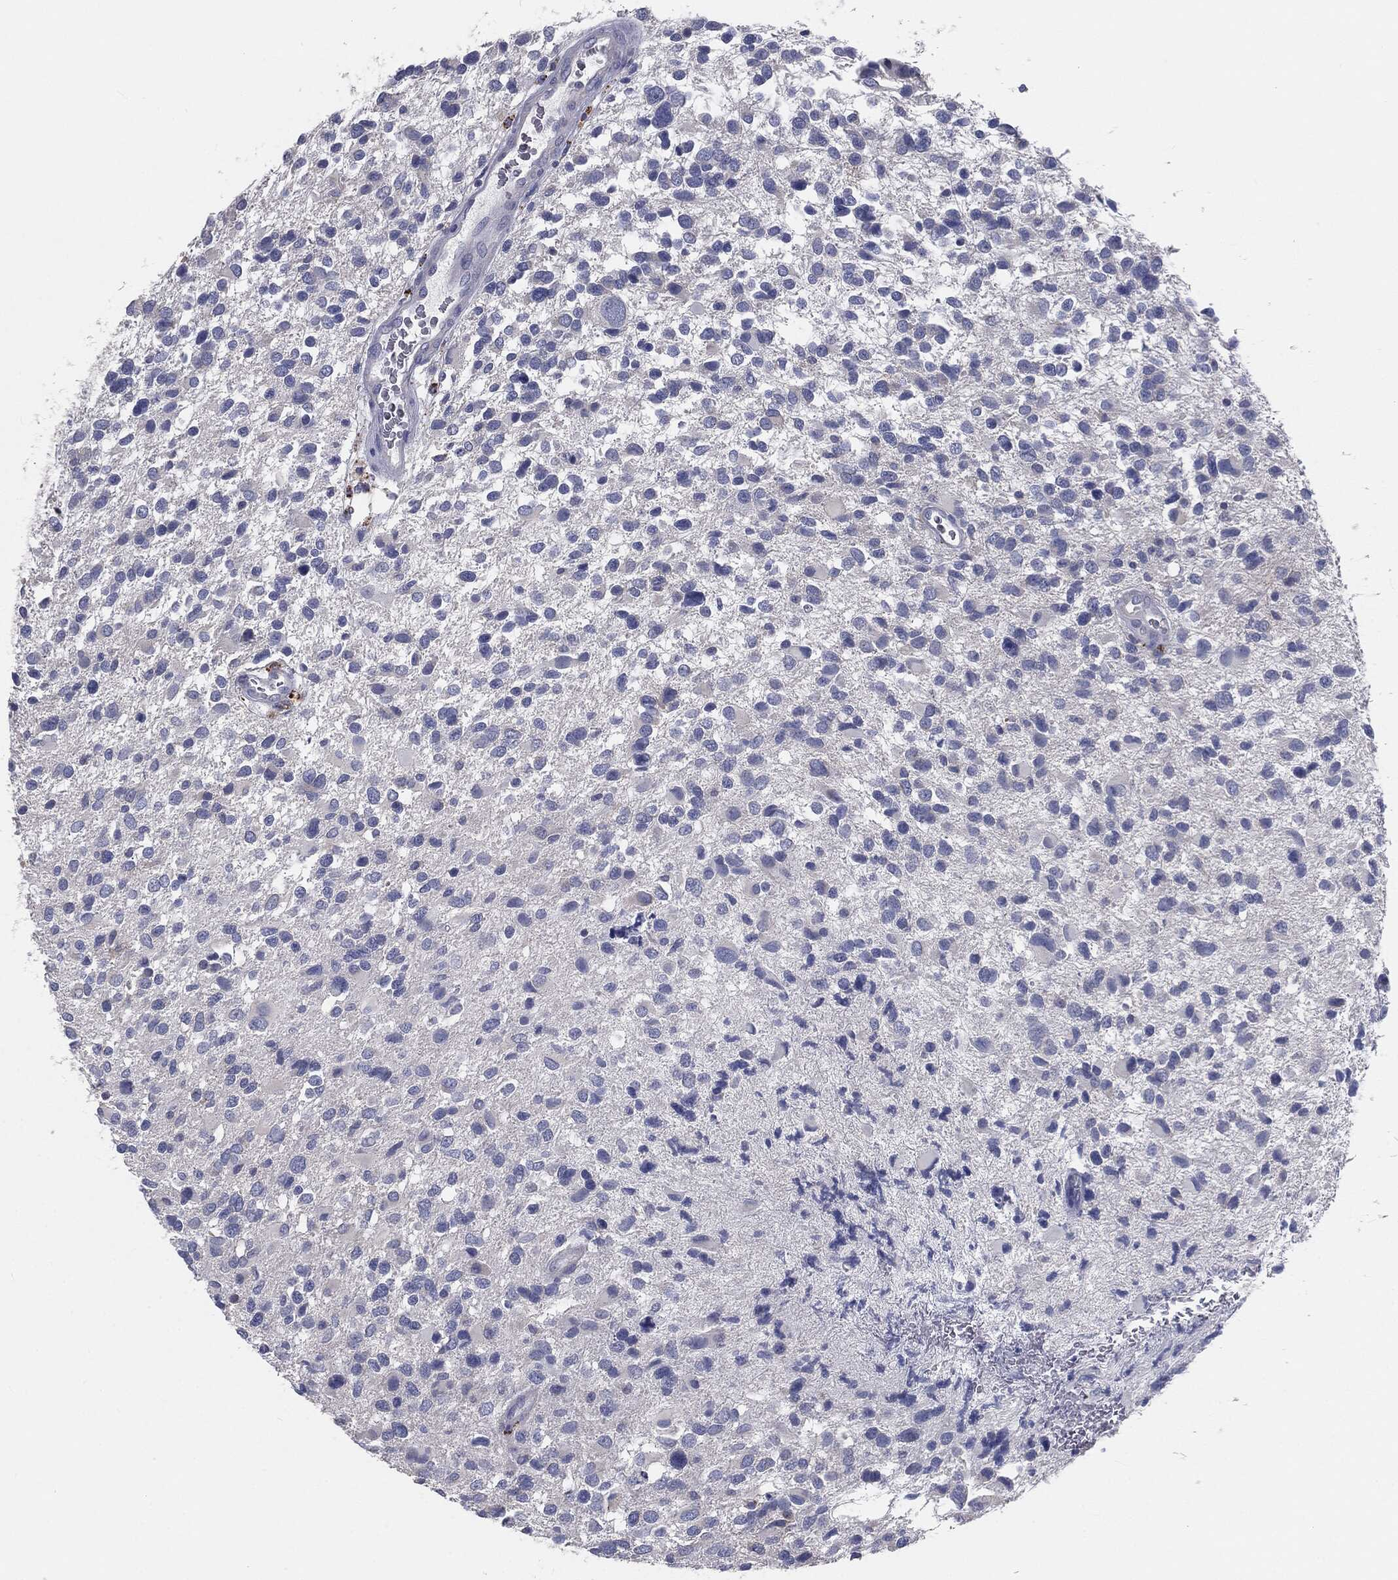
{"staining": {"intensity": "negative", "quantity": "none", "location": "none"}, "tissue": "glioma", "cell_type": "Tumor cells", "image_type": "cancer", "snomed": [{"axis": "morphology", "description": "Glioma, malignant, Low grade"}, {"axis": "topography", "description": "Brain"}], "caption": "This photomicrograph is of glioma stained with immunohistochemistry to label a protein in brown with the nuclei are counter-stained blue. There is no positivity in tumor cells.", "gene": "CAV3", "patient": {"sex": "female", "age": 32}}